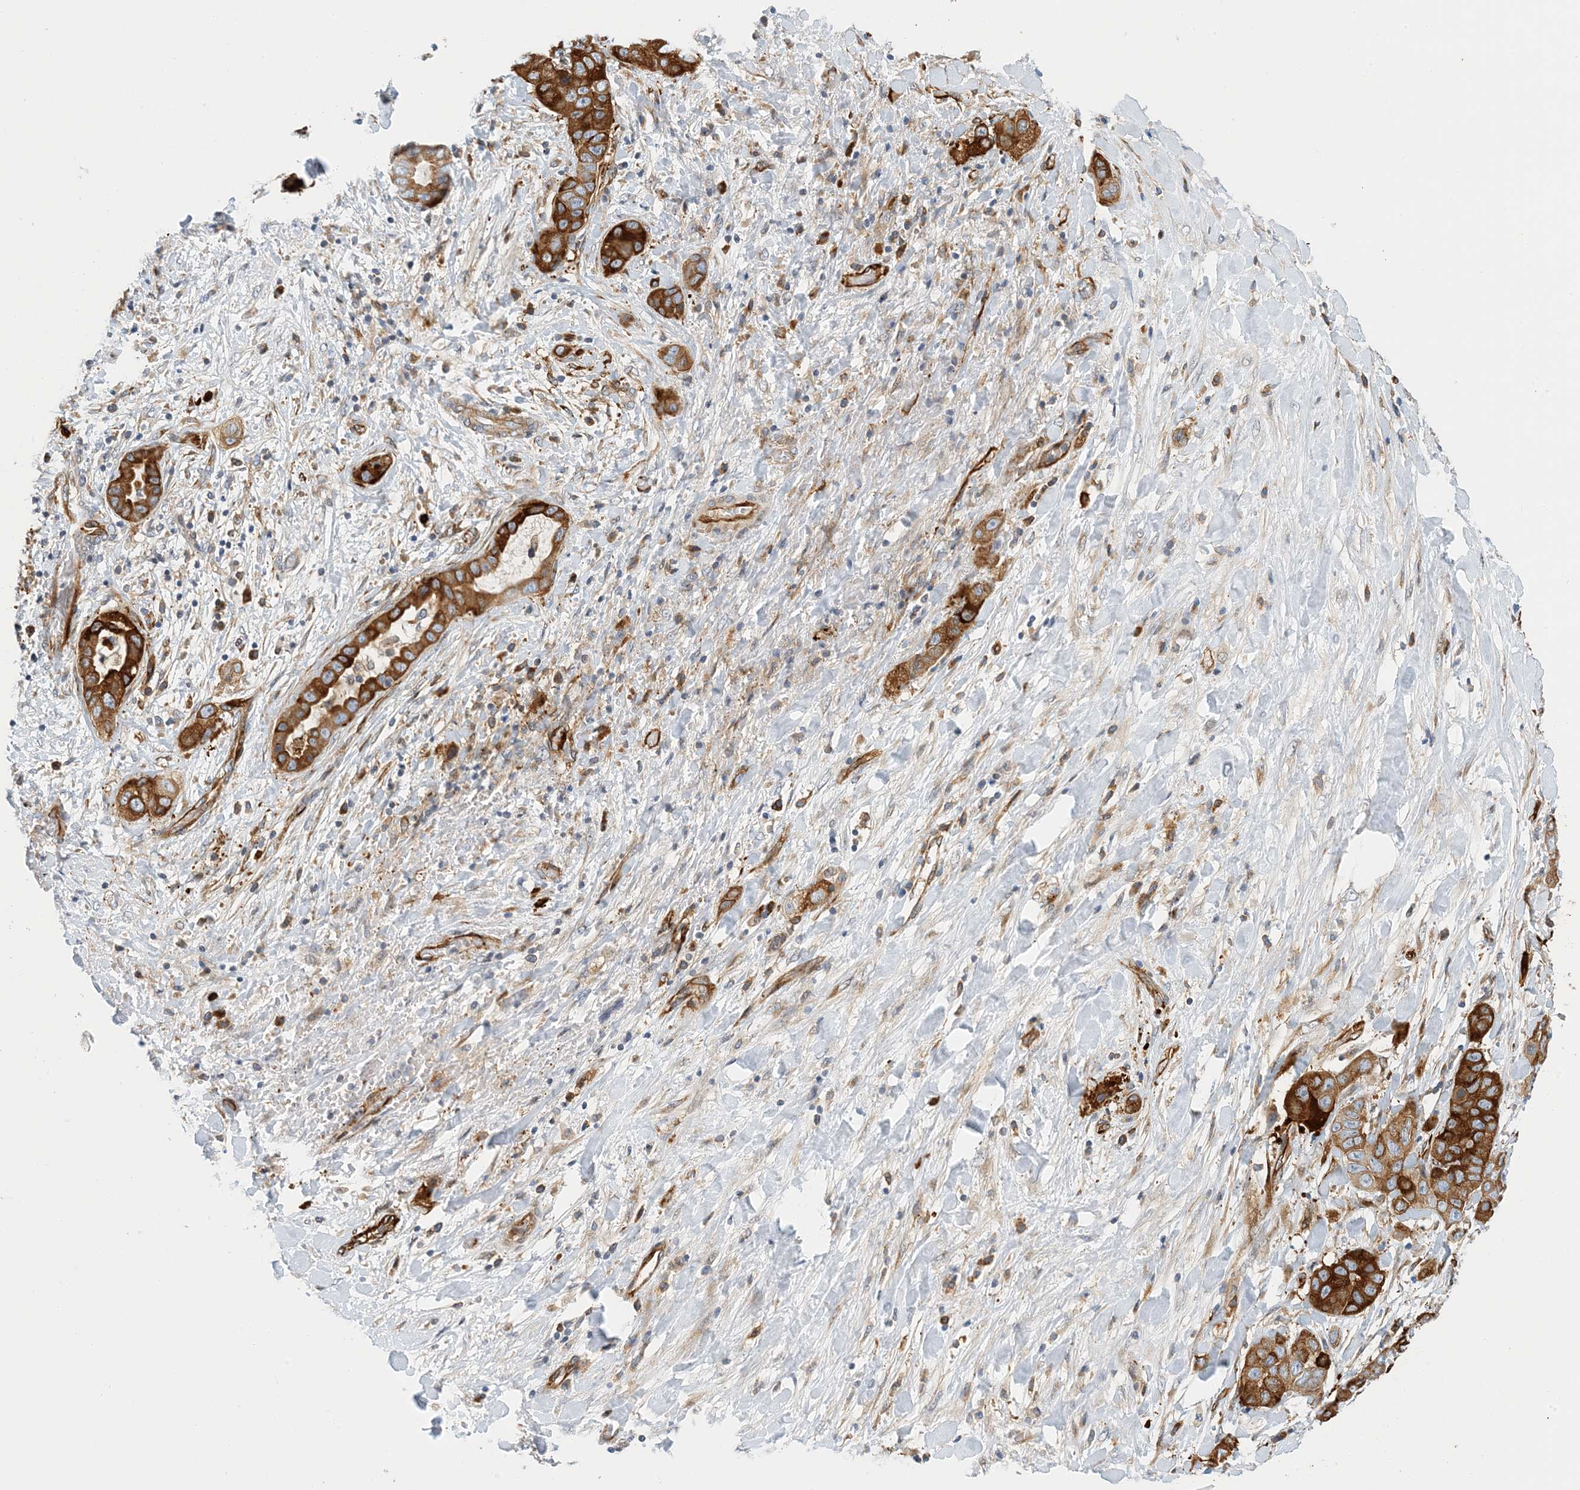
{"staining": {"intensity": "strong", "quantity": ">75%", "location": "cytoplasmic/membranous"}, "tissue": "liver cancer", "cell_type": "Tumor cells", "image_type": "cancer", "snomed": [{"axis": "morphology", "description": "Cholangiocarcinoma"}, {"axis": "topography", "description": "Liver"}], "caption": "Liver cancer stained with a protein marker shows strong staining in tumor cells.", "gene": "PCDHA2", "patient": {"sex": "female", "age": 52}}